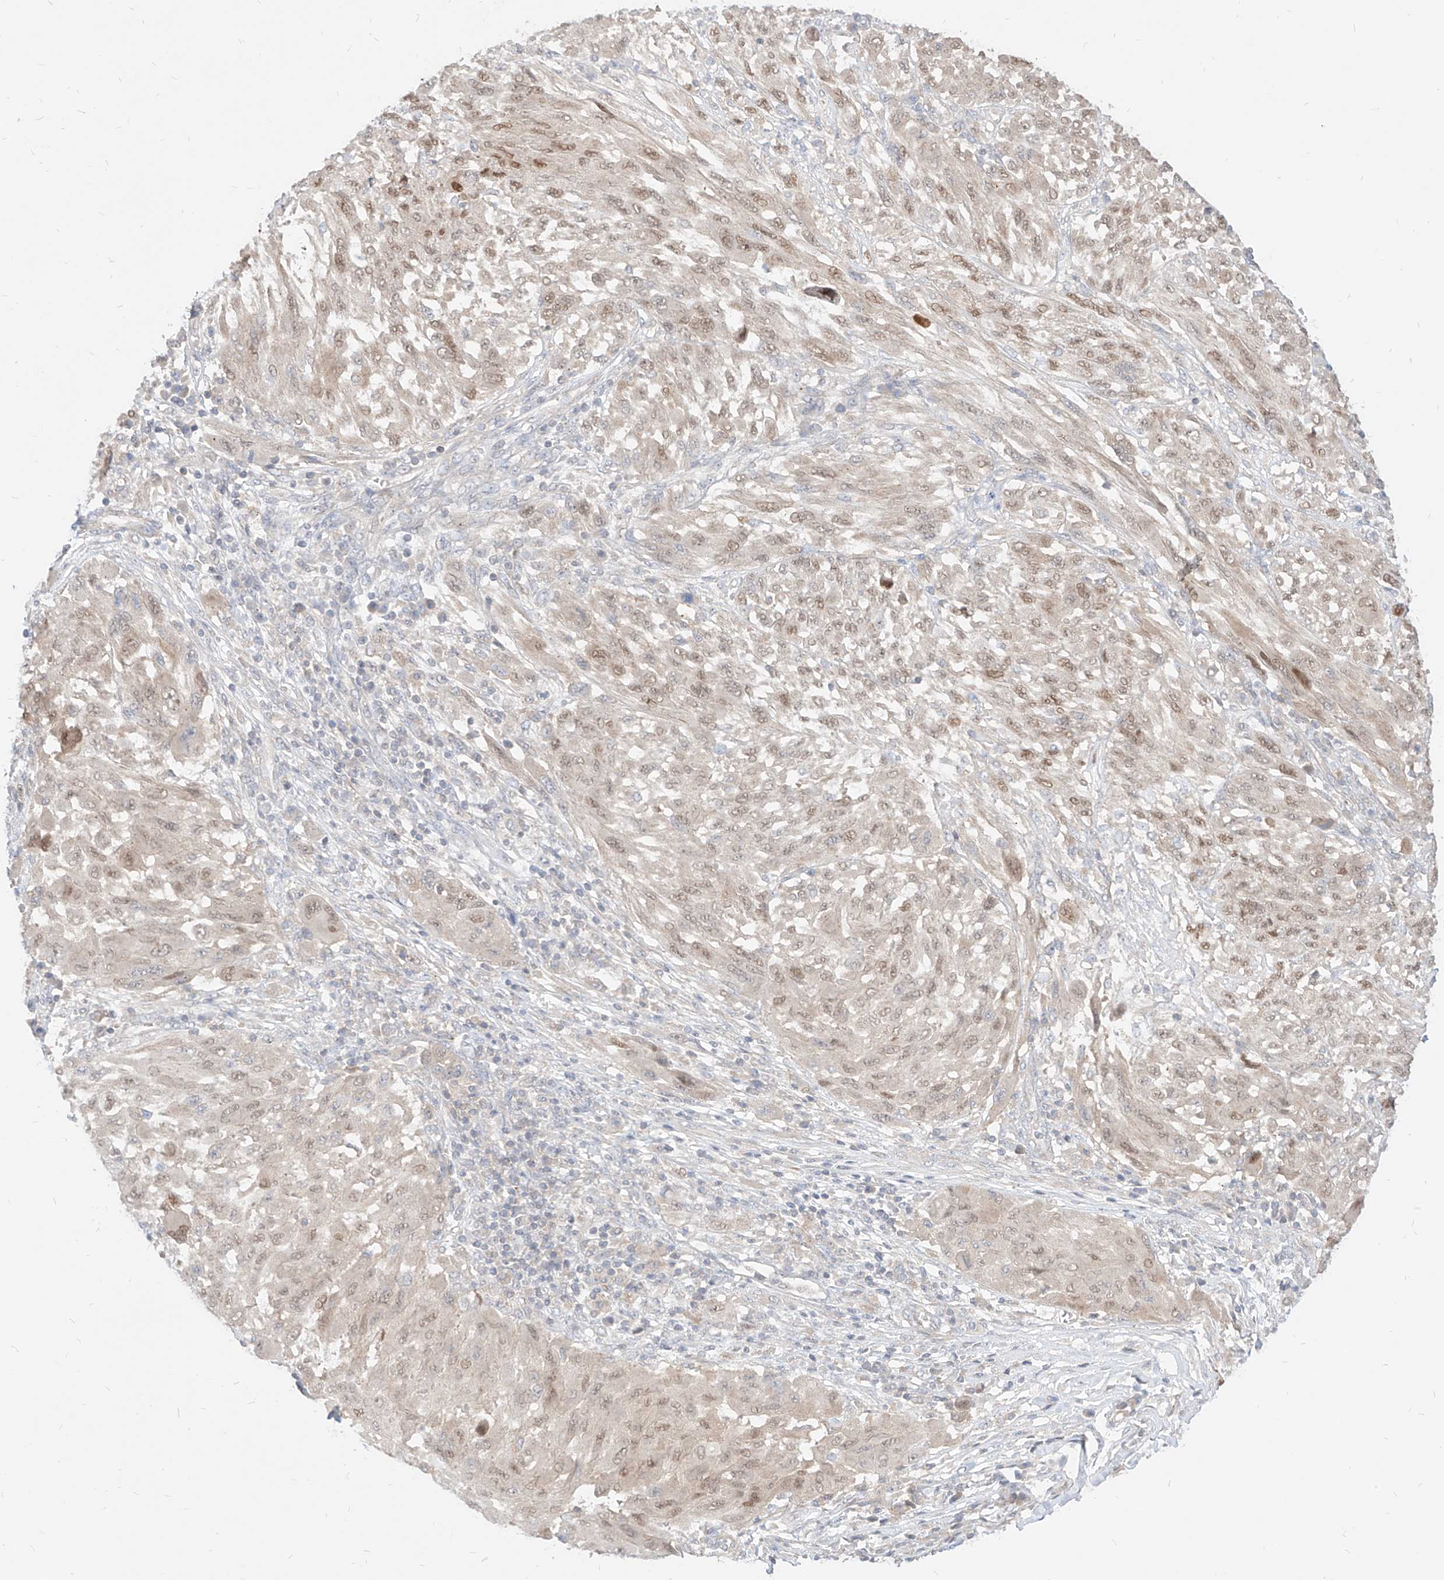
{"staining": {"intensity": "weak", "quantity": ">75%", "location": "nuclear"}, "tissue": "melanoma", "cell_type": "Tumor cells", "image_type": "cancer", "snomed": [{"axis": "morphology", "description": "Malignant melanoma, NOS"}, {"axis": "topography", "description": "Skin"}], "caption": "Melanoma stained with a brown dye displays weak nuclear positive positivity in about >75% of tumor cells.", "gene": "TSNAX", "patient": {"sex": "female", "age": 91}}